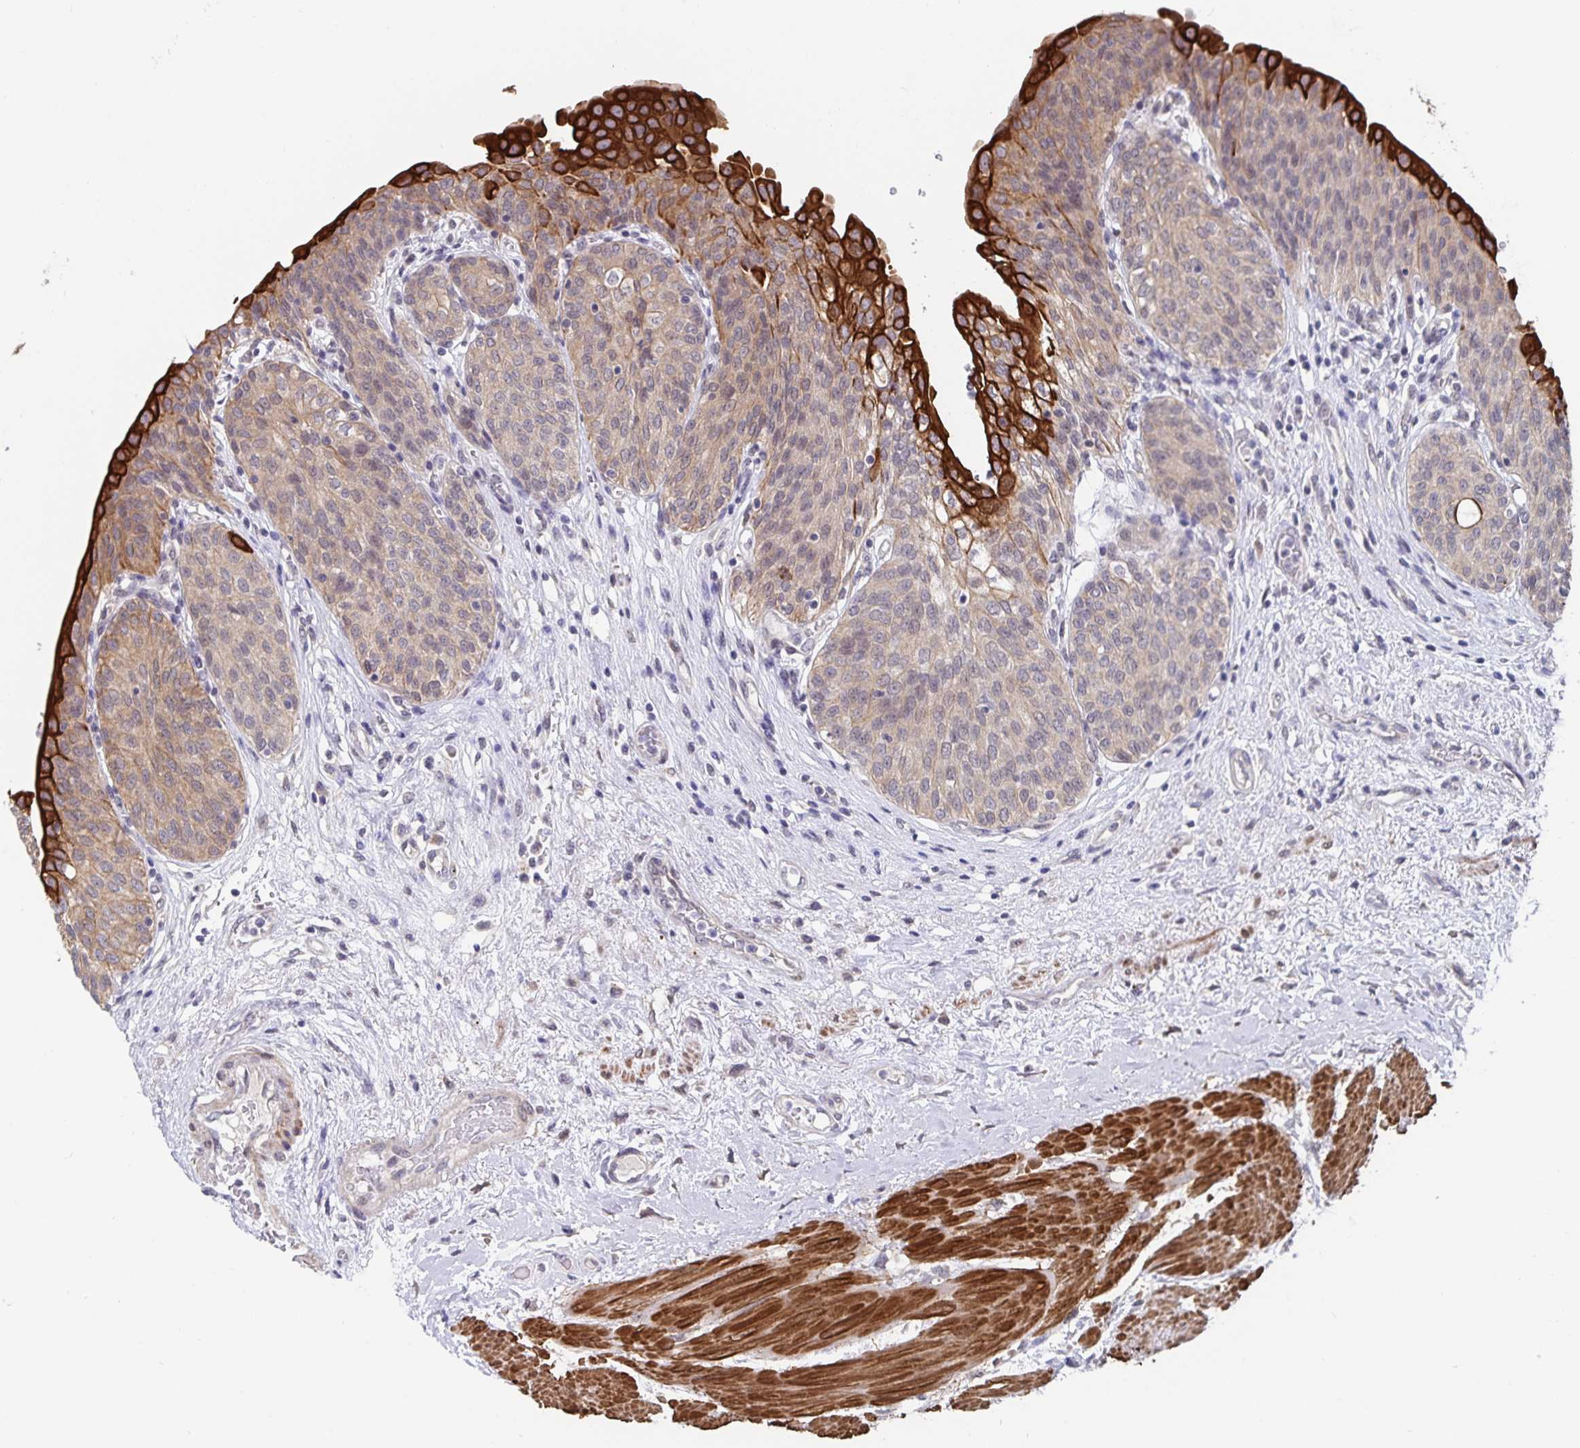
{"staining": {"intensity": "strong", "quantity": "<25%", "location": "cytoplasmic/membranous"}, "tissue": "urinary bladder", "cell_type": "Urothelial cells", "image_type": "normal", "snomed": [{"axis": "morphology", "description": "Normal tissue, NOS"}, {"axis": "topography", "description": "Urinary bladder"}], "caption": "Urothelial cells demonstrate strong cytoplasmic/membranous expression in about <25% of cells in unremarkable urinary bladder.", "gene": "ZIK1", "patient": {"sex": "male", "age": 68}}